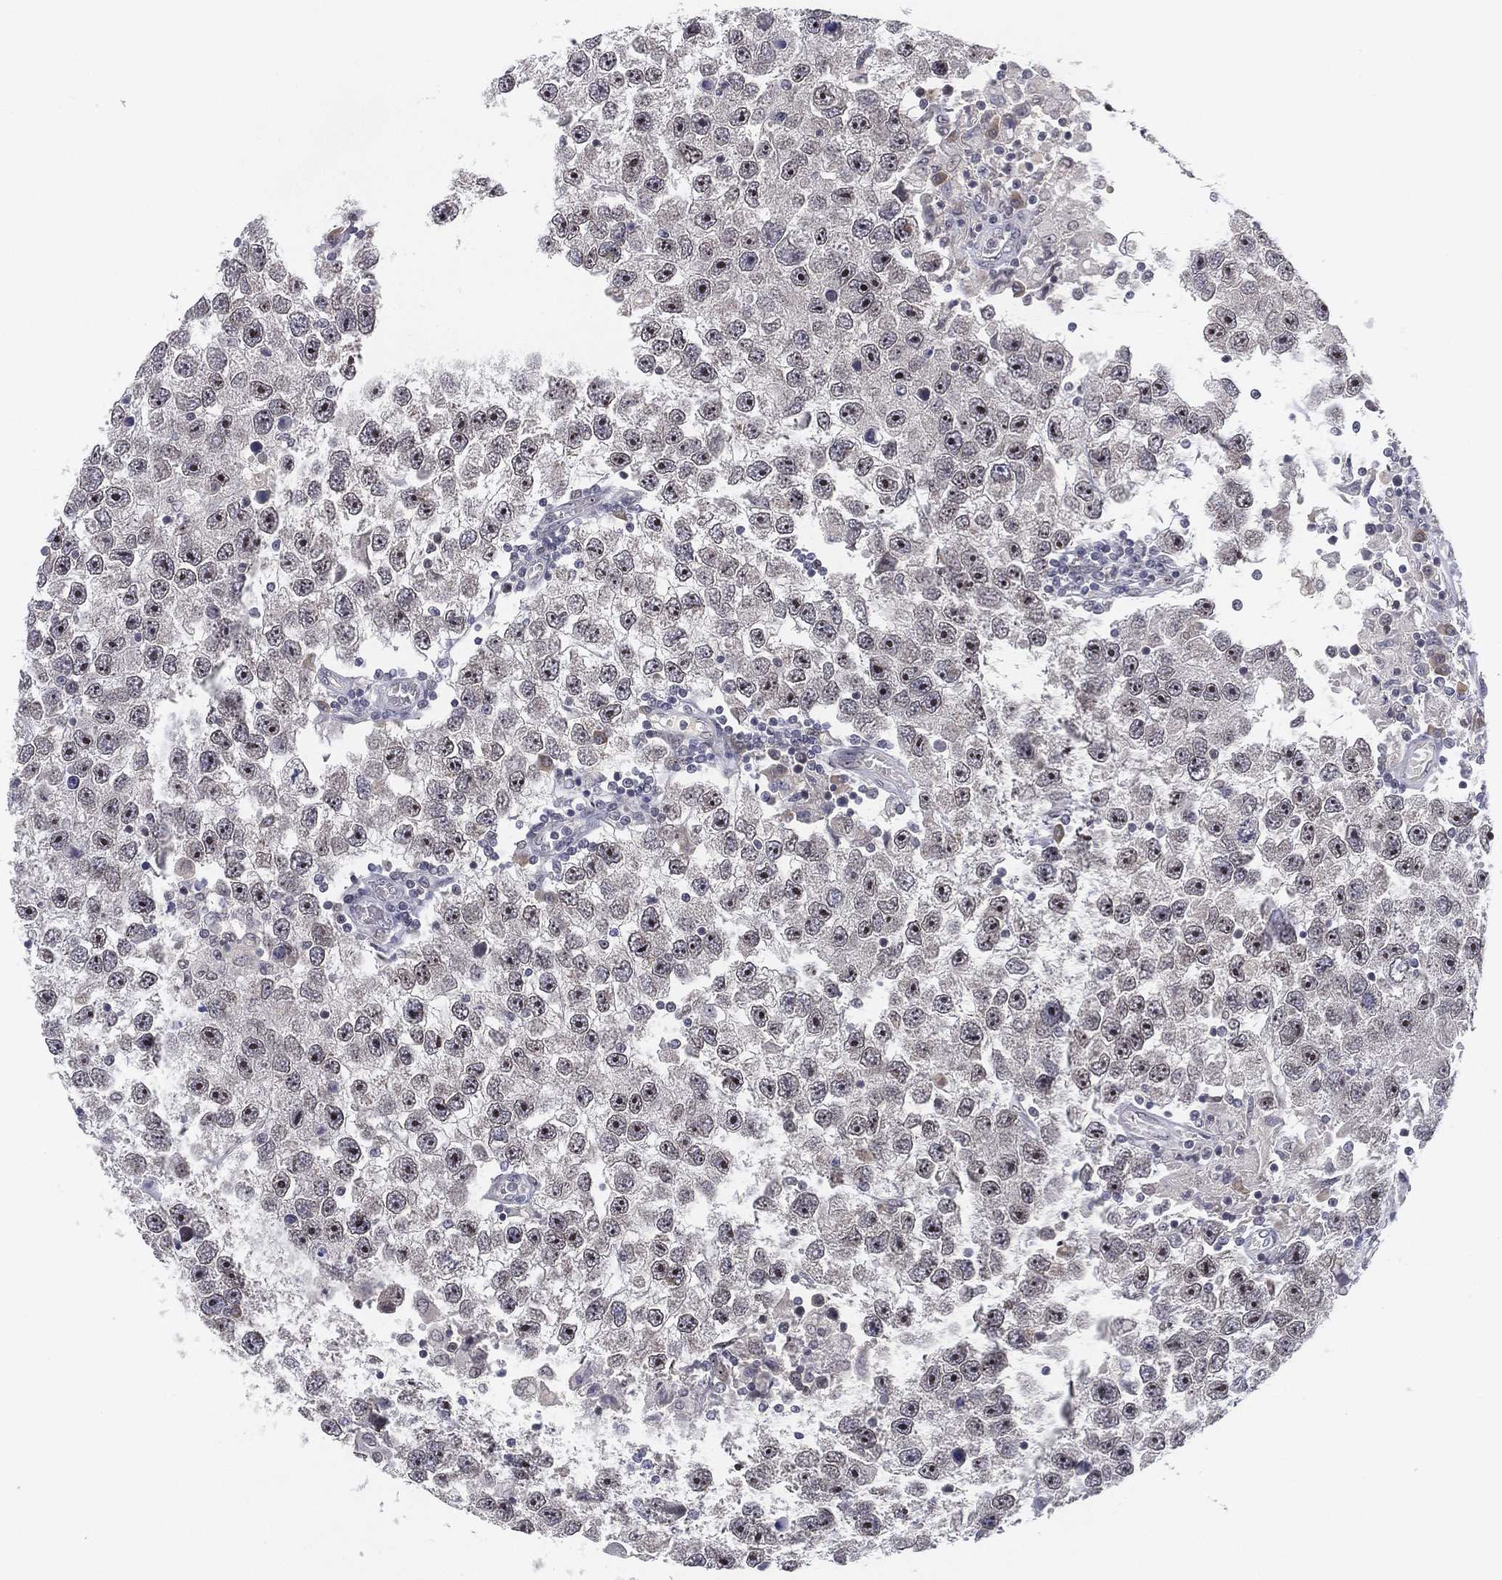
{"staining": {"intensity": "negative", "quantity": "none", "location": "none"}, "tissue": "testis cancer", "cell_type": "Tumor cells", "image_type": "cancer", "snomed": [{"axis": "morphology", "description": "Seminoma, NOS"}, {"axis": "topography", "description": "Testis"}], "caption": "Immunohistochemistry micrograph of human testis seminoma stained for a protein (brown), which demonstrates no expression in tumor cells.", "gene": "MS4A8", "patient": {"sex": "male", "age": 26}}